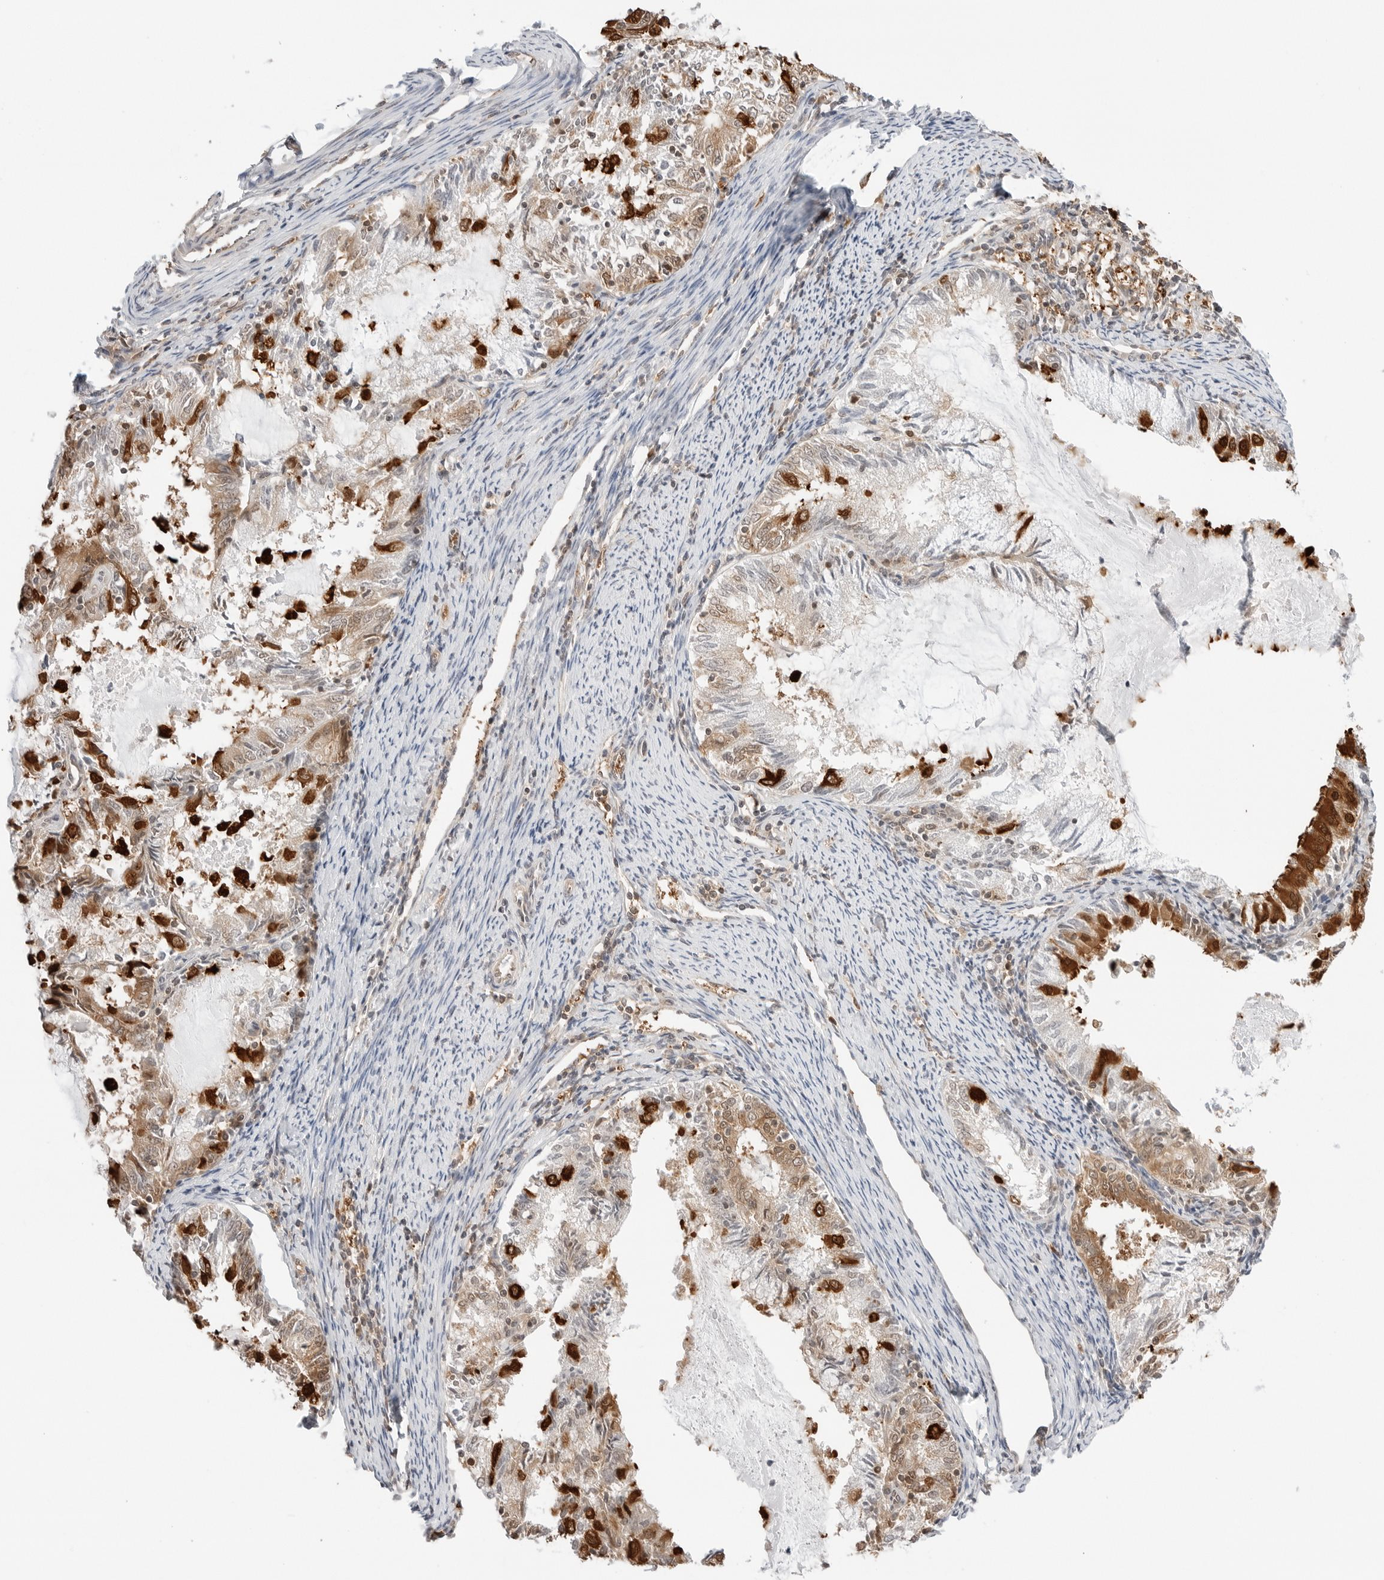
{"staining": {"intensity": "strong", "quantity": "<25%", "location": "cytoplasmic/membranous,nuclear"}, "tissue": "endometrial cancer", "cell_type": "Tumor cells", "image_type": "cancer", "snomed": [{"axis": "morphology", "description": "Adenocarcinoma, NOS"}, {"axis": "topography", "description": "Endometrium"}], "caption": "Immunohistochemical staining of endometrial cancer (adenocarcinoma) reveals medium levels of strong cytoplasmic/membranous and nuclear positivity in about <25% of tumor cells.", "gene": "NUDC", "patient": {"sex": "female", "age": 57}}